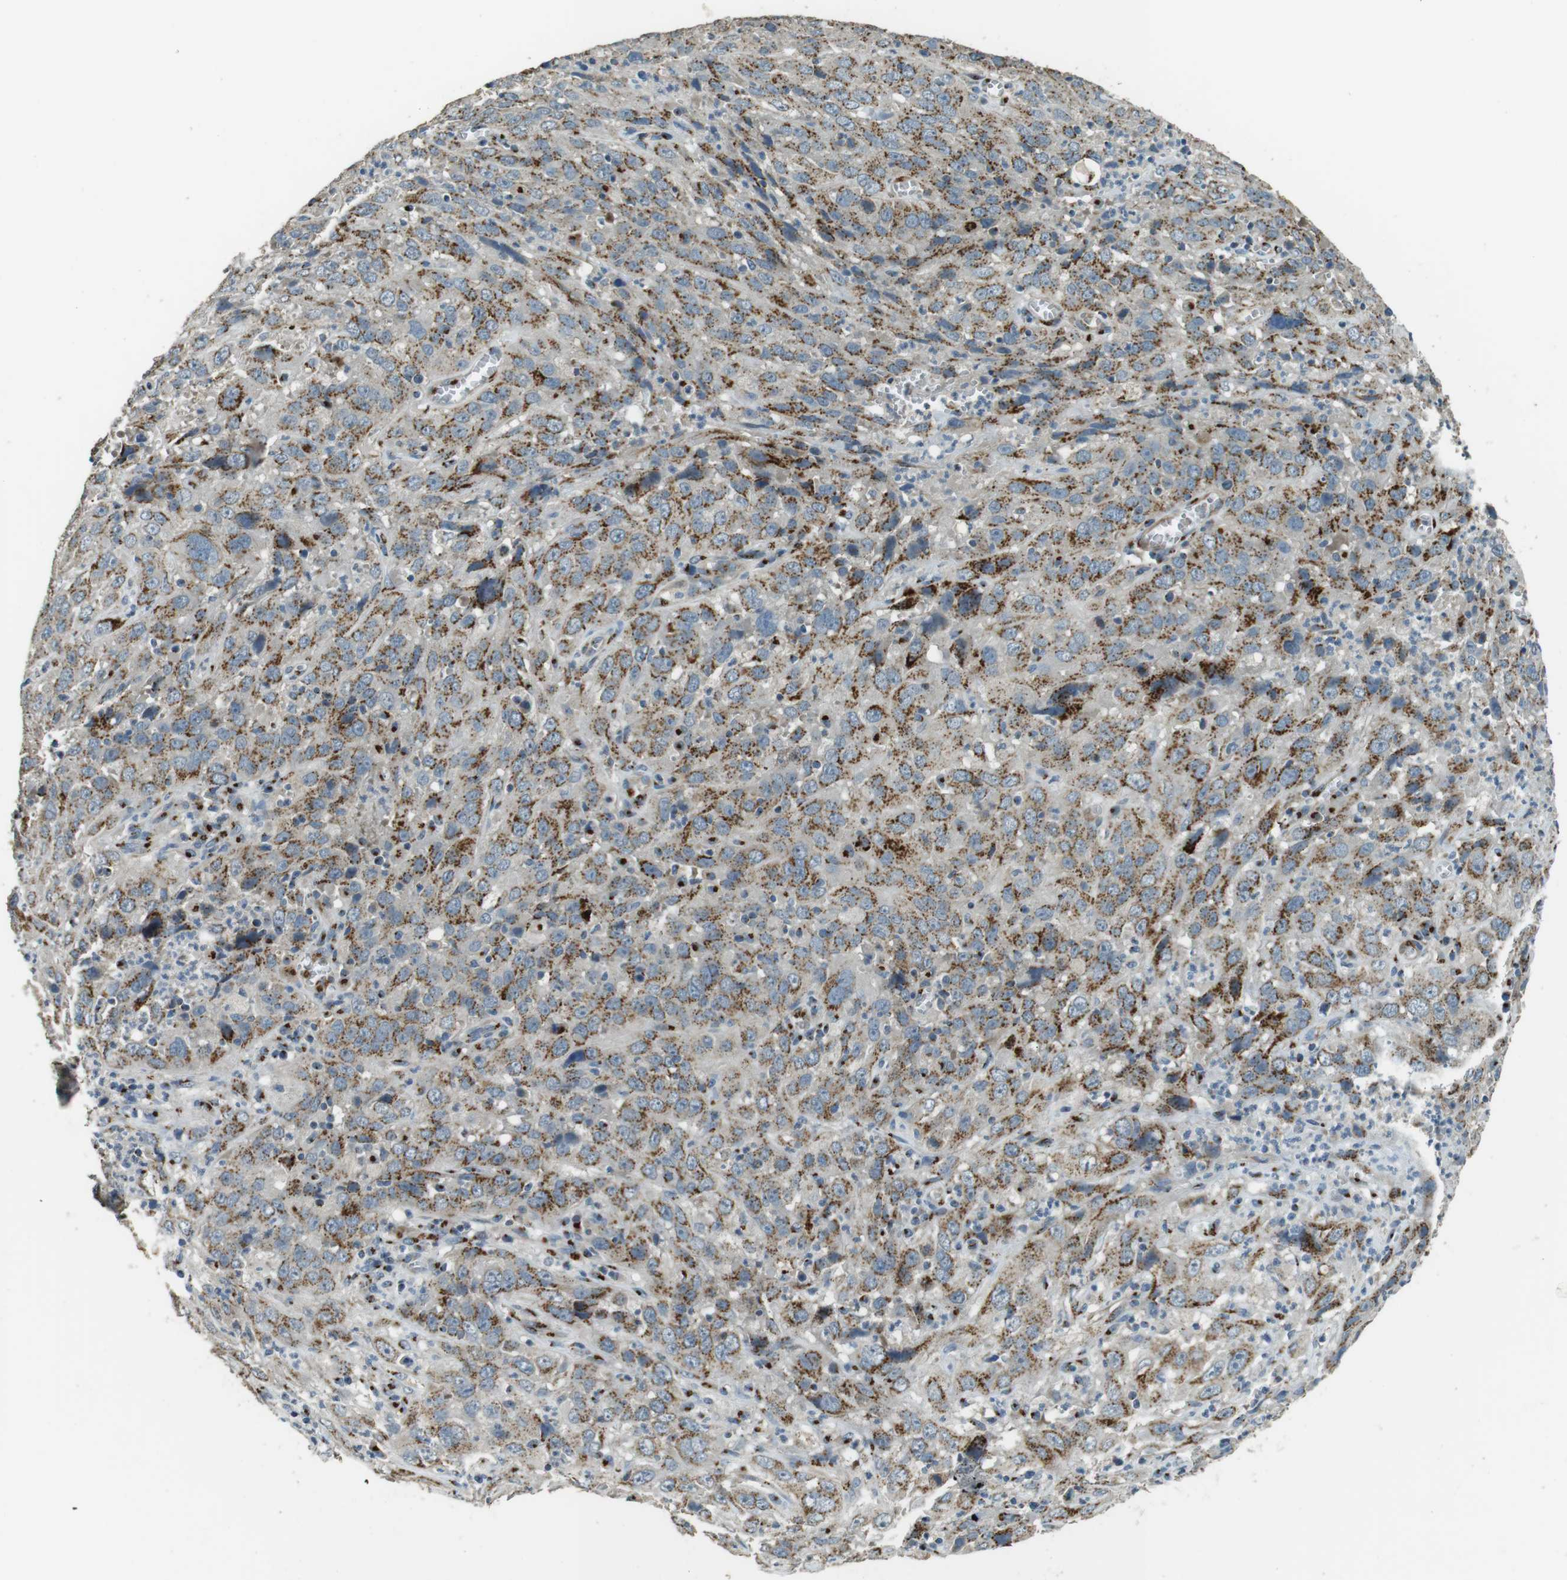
{"staining": {"intensity": "moderate", "quantity": ">75%", "location": "cytoplasmic/membranous"}, "tissue": "cervical cancer", "cell_type": "Tumor cells", "image_type": "cancer", "snomed": [{"axis": "morphology", "description": "Squamous cell carcinoma, NOS"}, {"axis": "topography", "description": "Cervix"}], "caption": "Immunohistochemical staining of cervical cancer (squamous cell carcinoma) exhibits medium levels of moderate cytoplasmic/membranous protein staining in about >75% of tumor cells.", "gene": "TMEM115", "patient": {"sex": "female", "age": 32}}